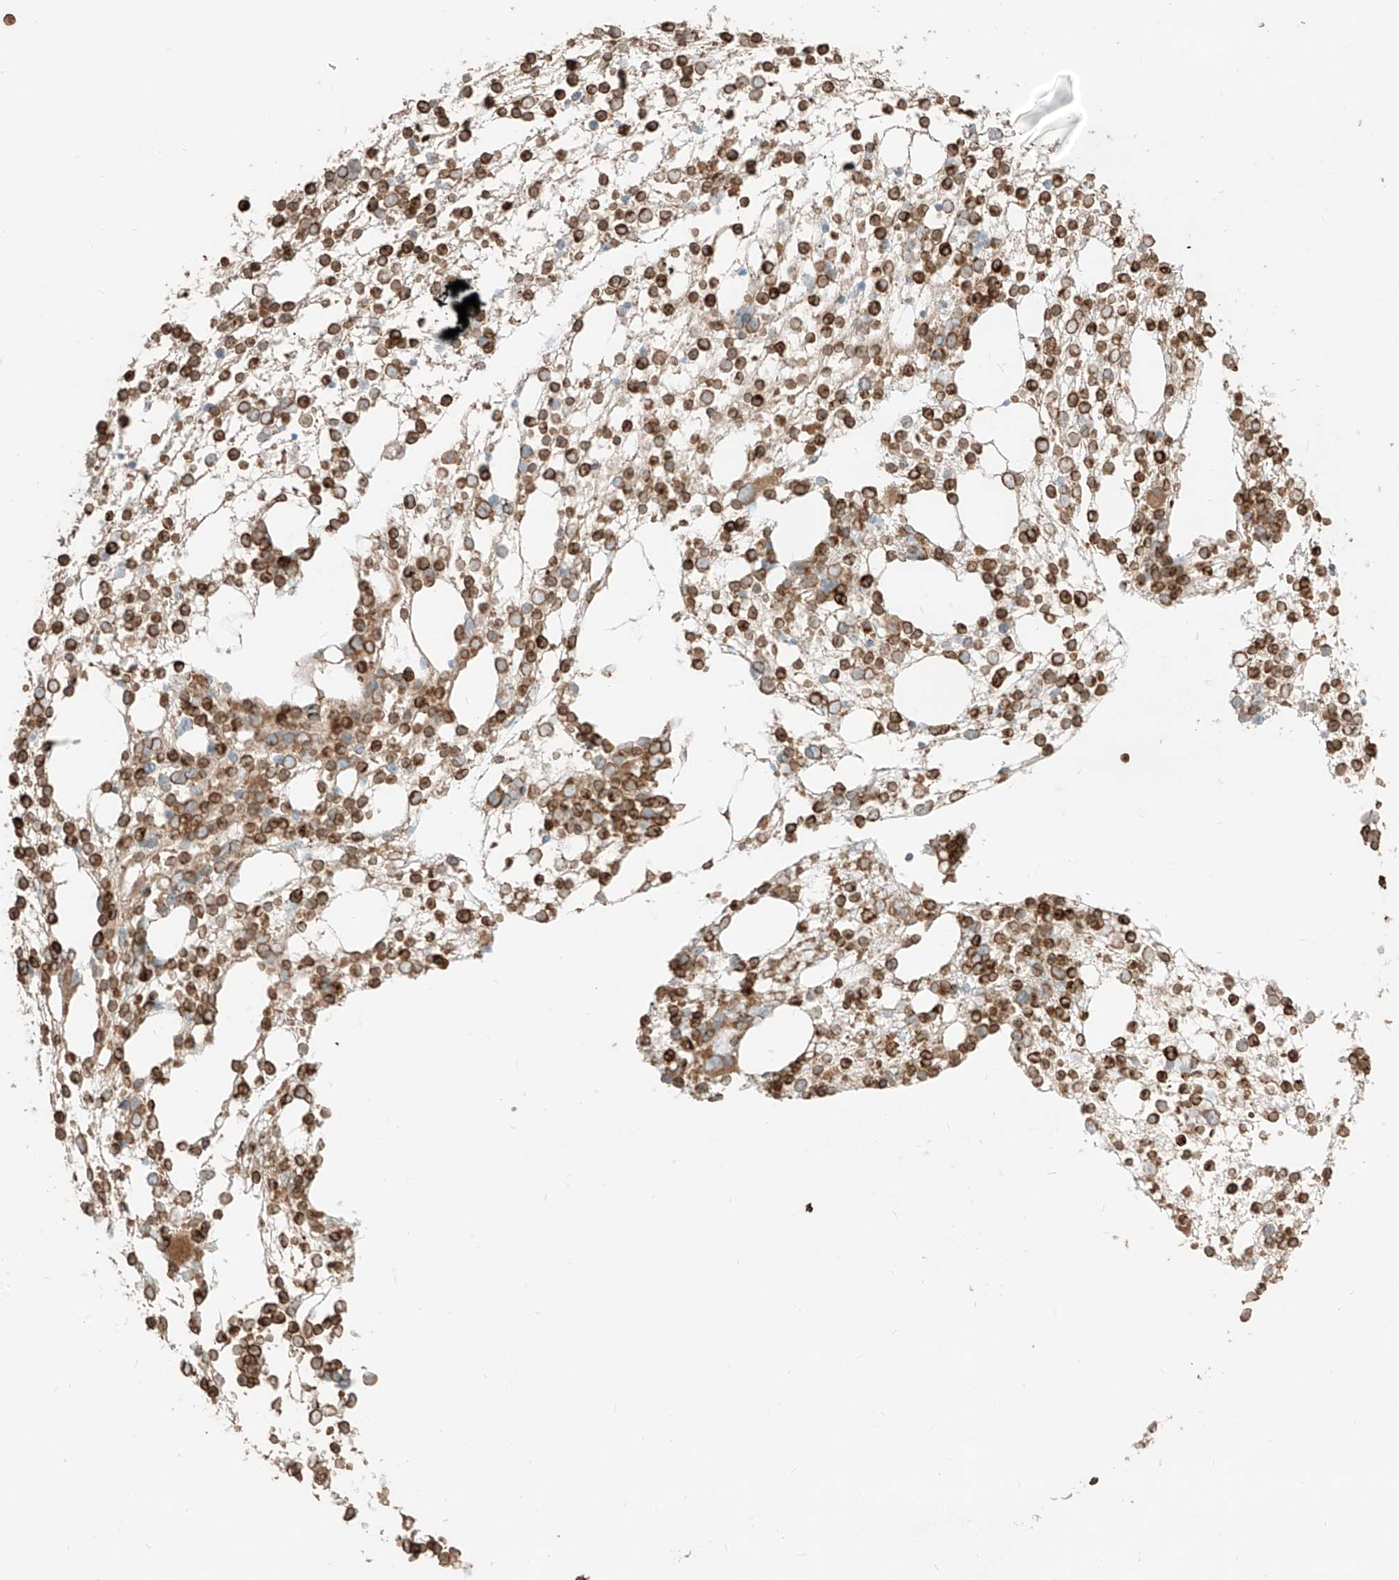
{"staining": {"intensity": "strong", "quantity": ">75%", "location": "cytoplasmic/membranous"}, "tissue": "bone marrow", "cell_type": "Hematopoietic cells", "image_type": "normal", "snomed": [{"axis": "morphology", "description": "Normal tissue, NOS"}, {"axis": "topography", "description": "Bone marrow"}], "caption": "Immunohistochemical staining of benign human bone marrow exhibits high levels of strong cytoplasmic/membranous positivity in about >75% of hematopoietic cells. Ihc stains the protein of interest in brown and the nuclei are stained blue.", "gene": "CCDC115", "patient": {"sex": "male", "age": 54}}